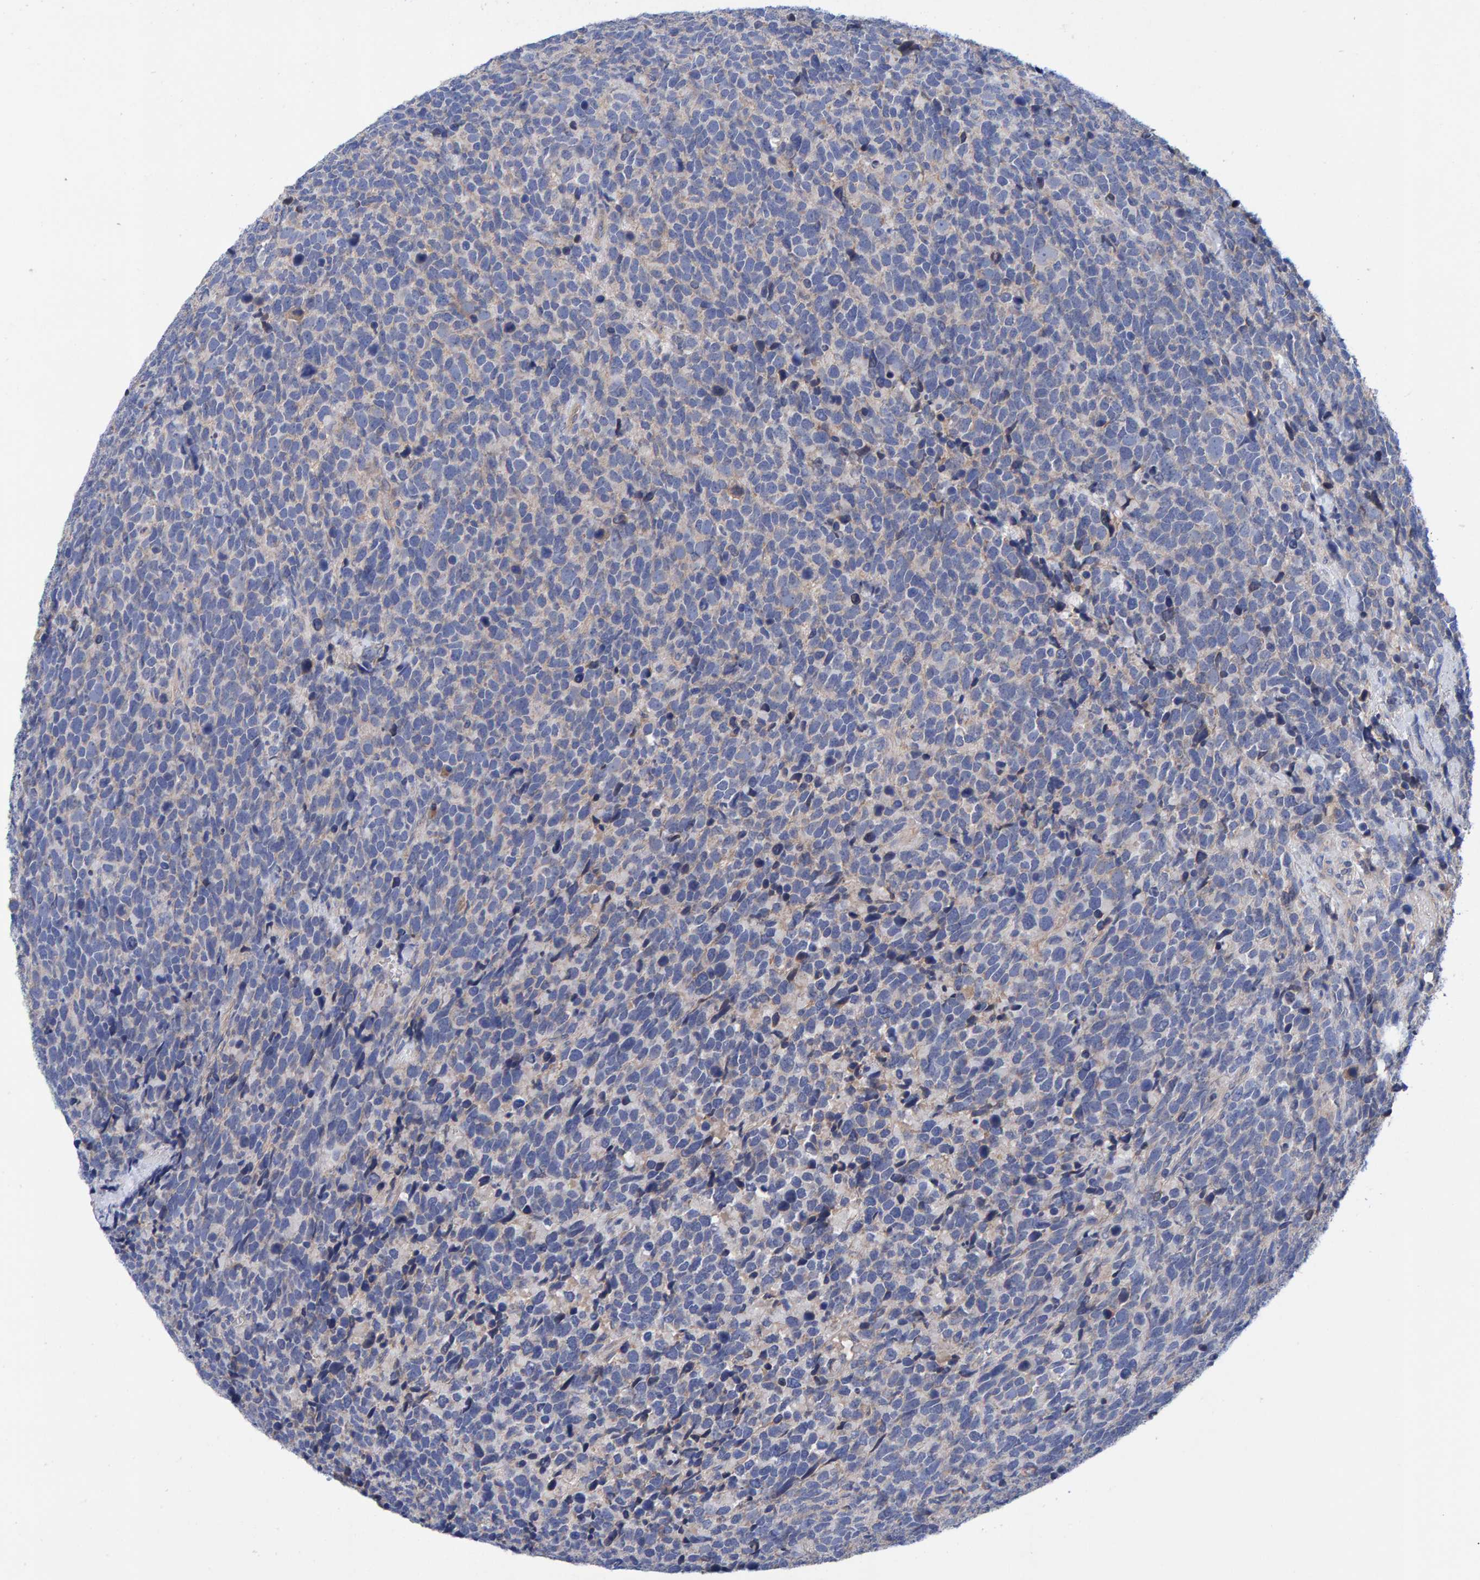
{"staining": {"intensity": "negative", "quantity": "none", "location": "none"}, "tissue": "urothelial cancer", "cell_type": "Tumor cells", "image_type": "cancer", "snomed": [{"axis": "morphology", "description": "Urothelial carcinoma, High grade"}, {"axis": "topography", "description": "Urinary bladder"}], "caption": "This photomicrograph is of high-grade urothelial carcinoma stained with IHC to label a protein in brown with the nuclei are counter-stained blue. There is no expression in tumor cells.", "gene": "EFR3A", "patient": {"sex": "female", "age": 82}}